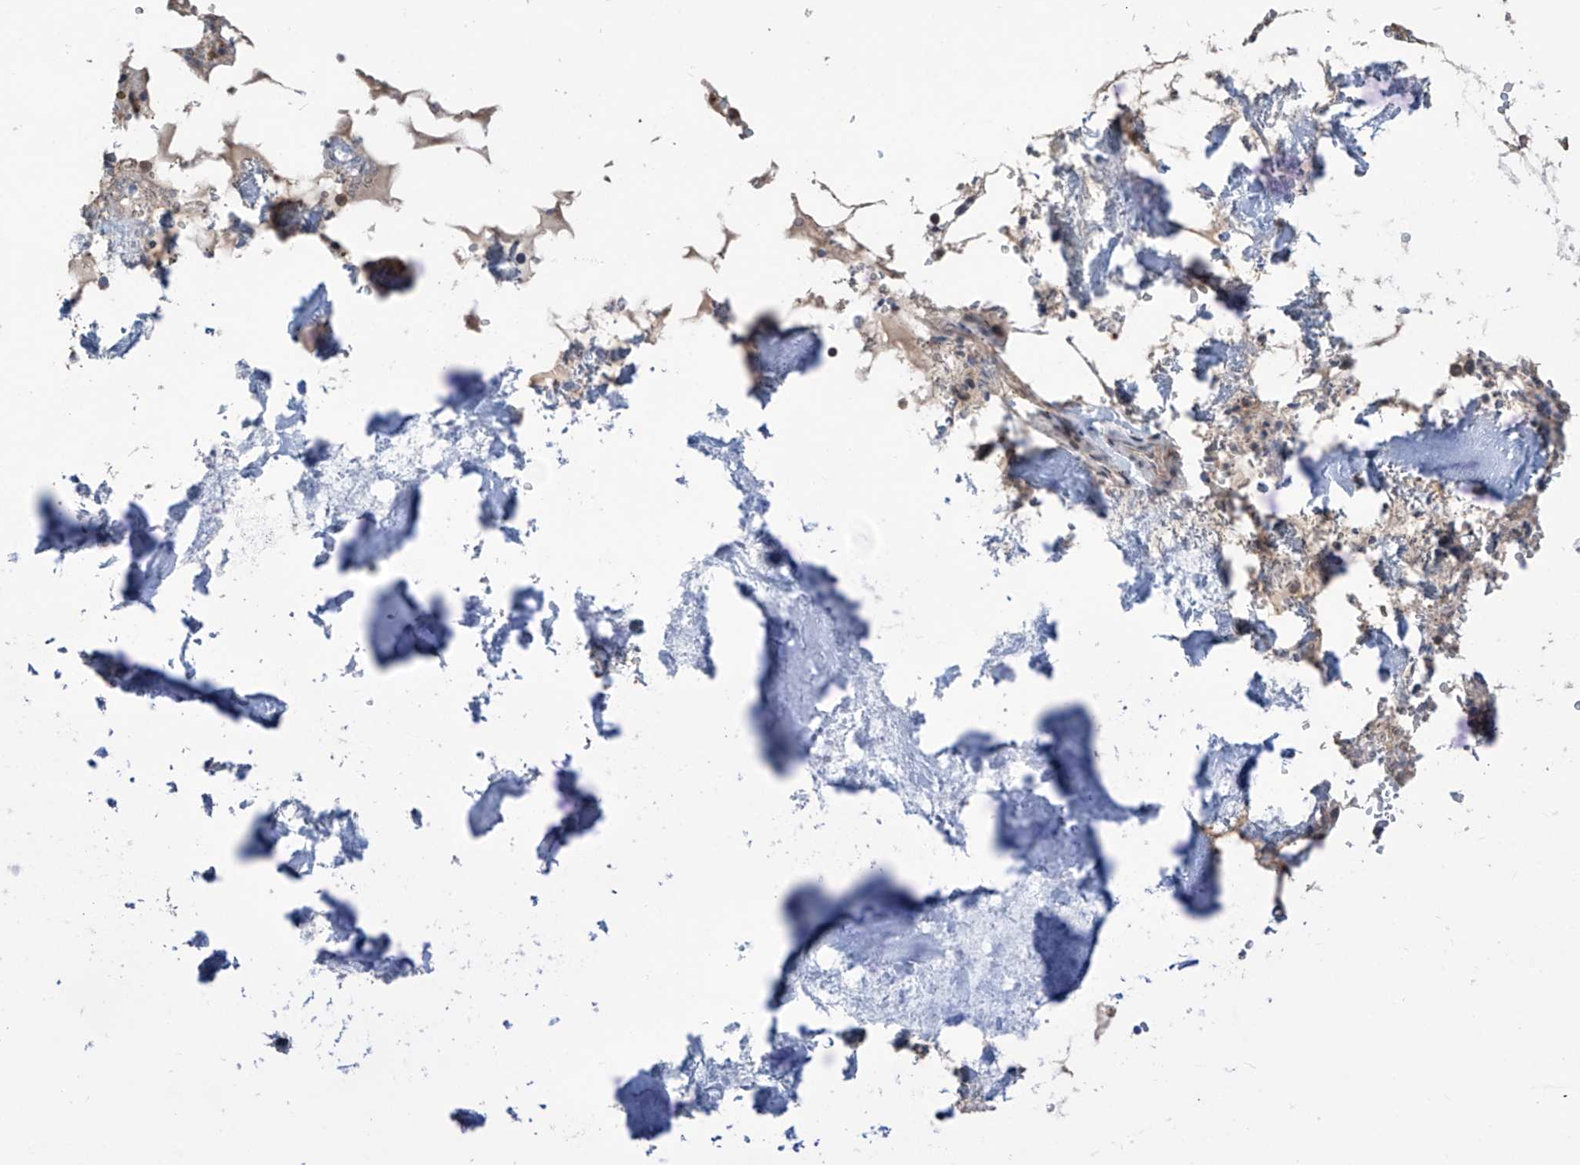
{"staining": {"intensity": "moderate", "quantity": "25%-75%", "location": "cytoplasmic/membranous"}, "tissue": "bone marrow", "cell_type": "Hematopoietic cells", "image_type": "normal", "snomed": [{"axis": "morphology", "description": "Normal tissue, NOS"}, {"axis": "topography", "description": "Bone marrow"}], "caption": "DAB immunohistochemical staining of unremarkable bone marrow shows moderate cytoplasmic/membranous protein positivity in approximately 25%-75% of hematopoietic cells. Nuclei are stained in blue.", "gene": "SAMD3", "patient": {"sex": "male", "age": 70}}